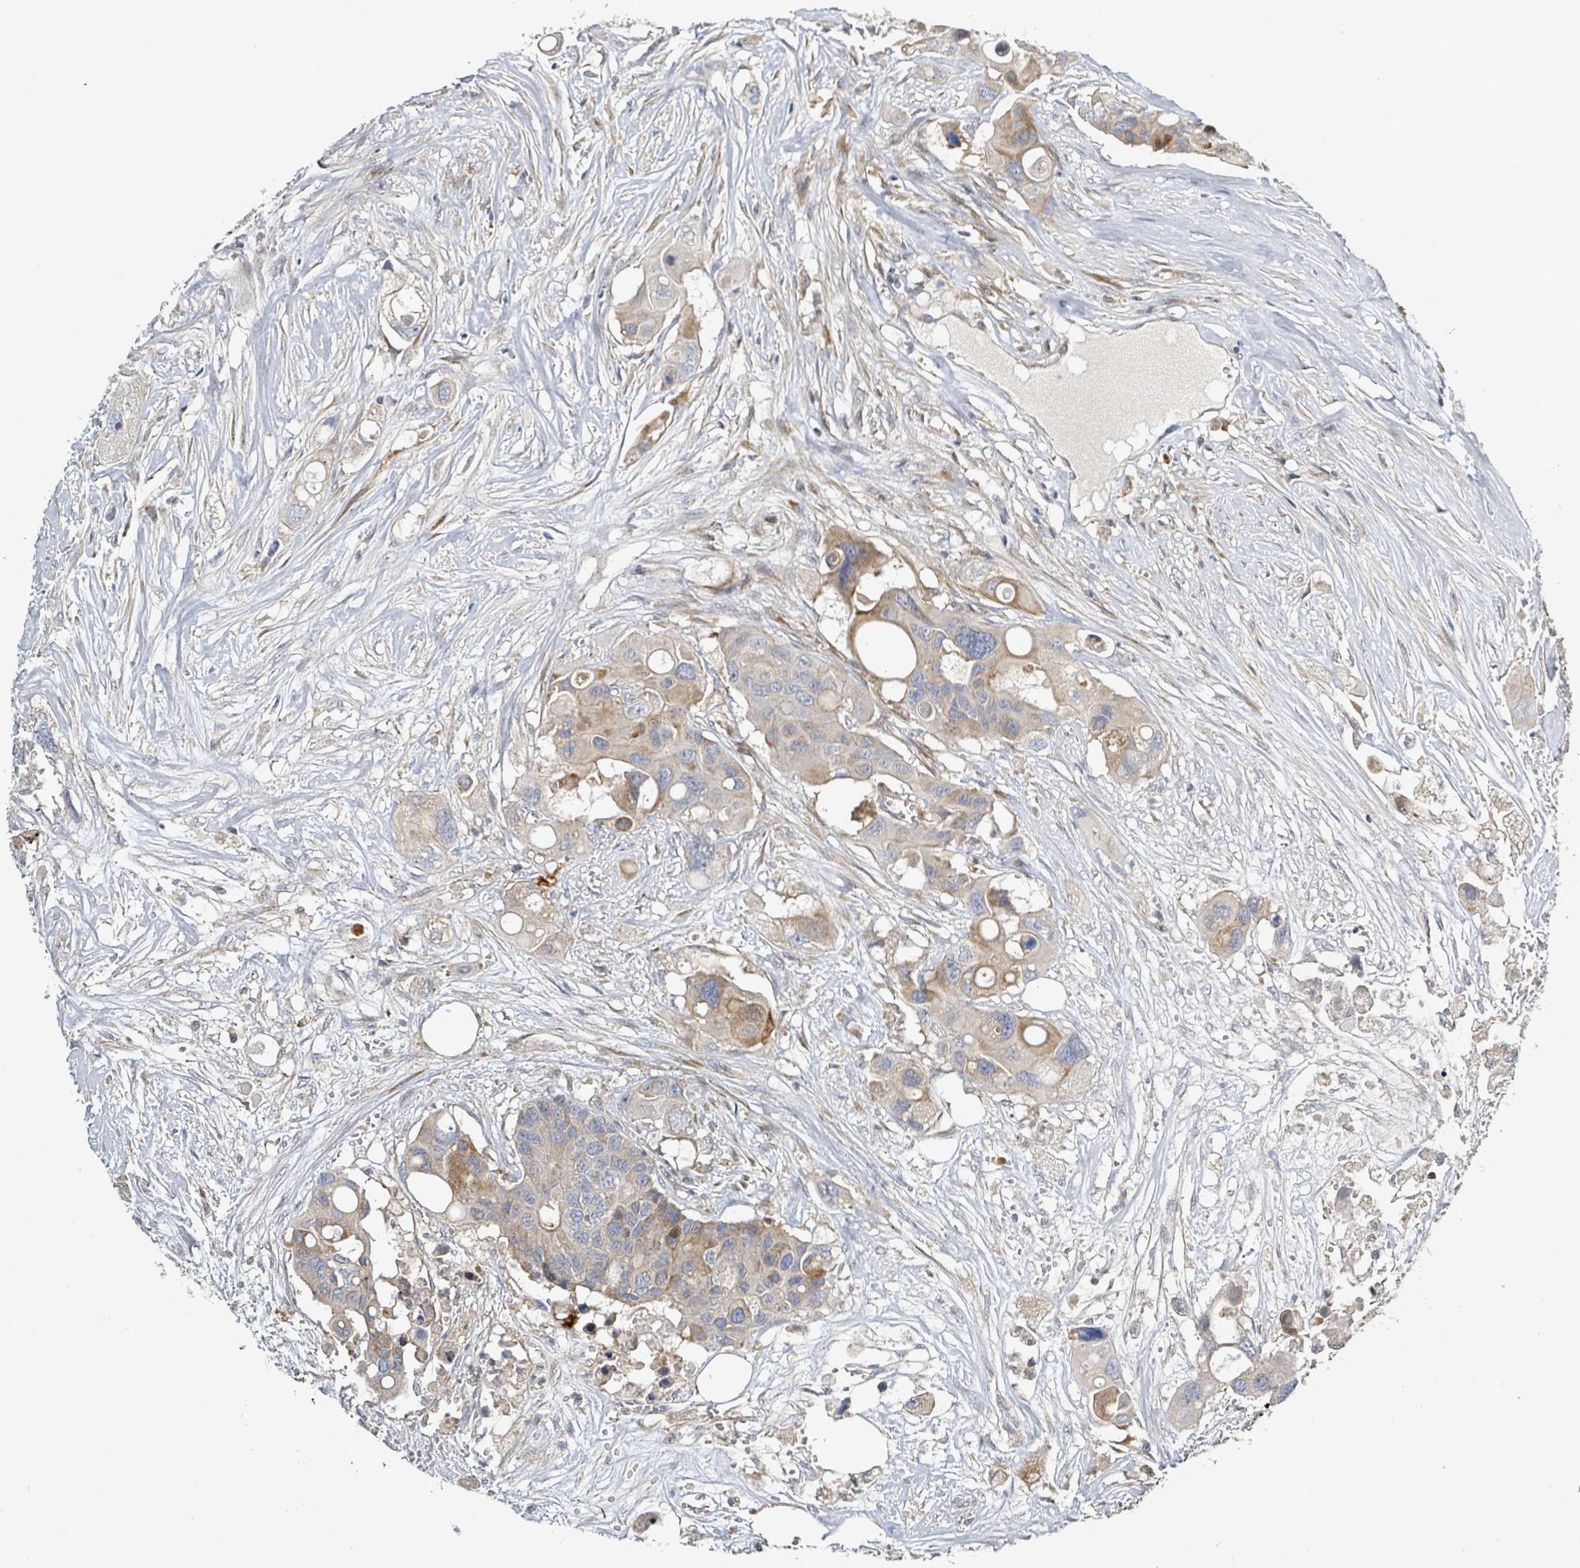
{"staining": {"intensity": "moderate", "quantity": "<25%", "location": "cytoplasmic/membranous"}, "tissue": "colorectal cancer", "cell_type": "Tumor cells", "image_type": "cancer", "snomed": [{"axis": "morphology", "description": "Adenocarcinoma, NOS"}, {"axis": "topography", "description": "Colon"}], "caption": "Immunohistochemical staining of human adenocarcinoma (colorectal) shows low levels of moderate cytoplasmic/membranous protein expression in approximately <25% of tumor cells. Using DAB (3,3'-diaminobenzidine) (brown) and hematoxylin (blue) stains, captured at high magnification using brightfield microscopy.", "gene": "CFAP210", "patient": {"sex": "male", "age": 77}}